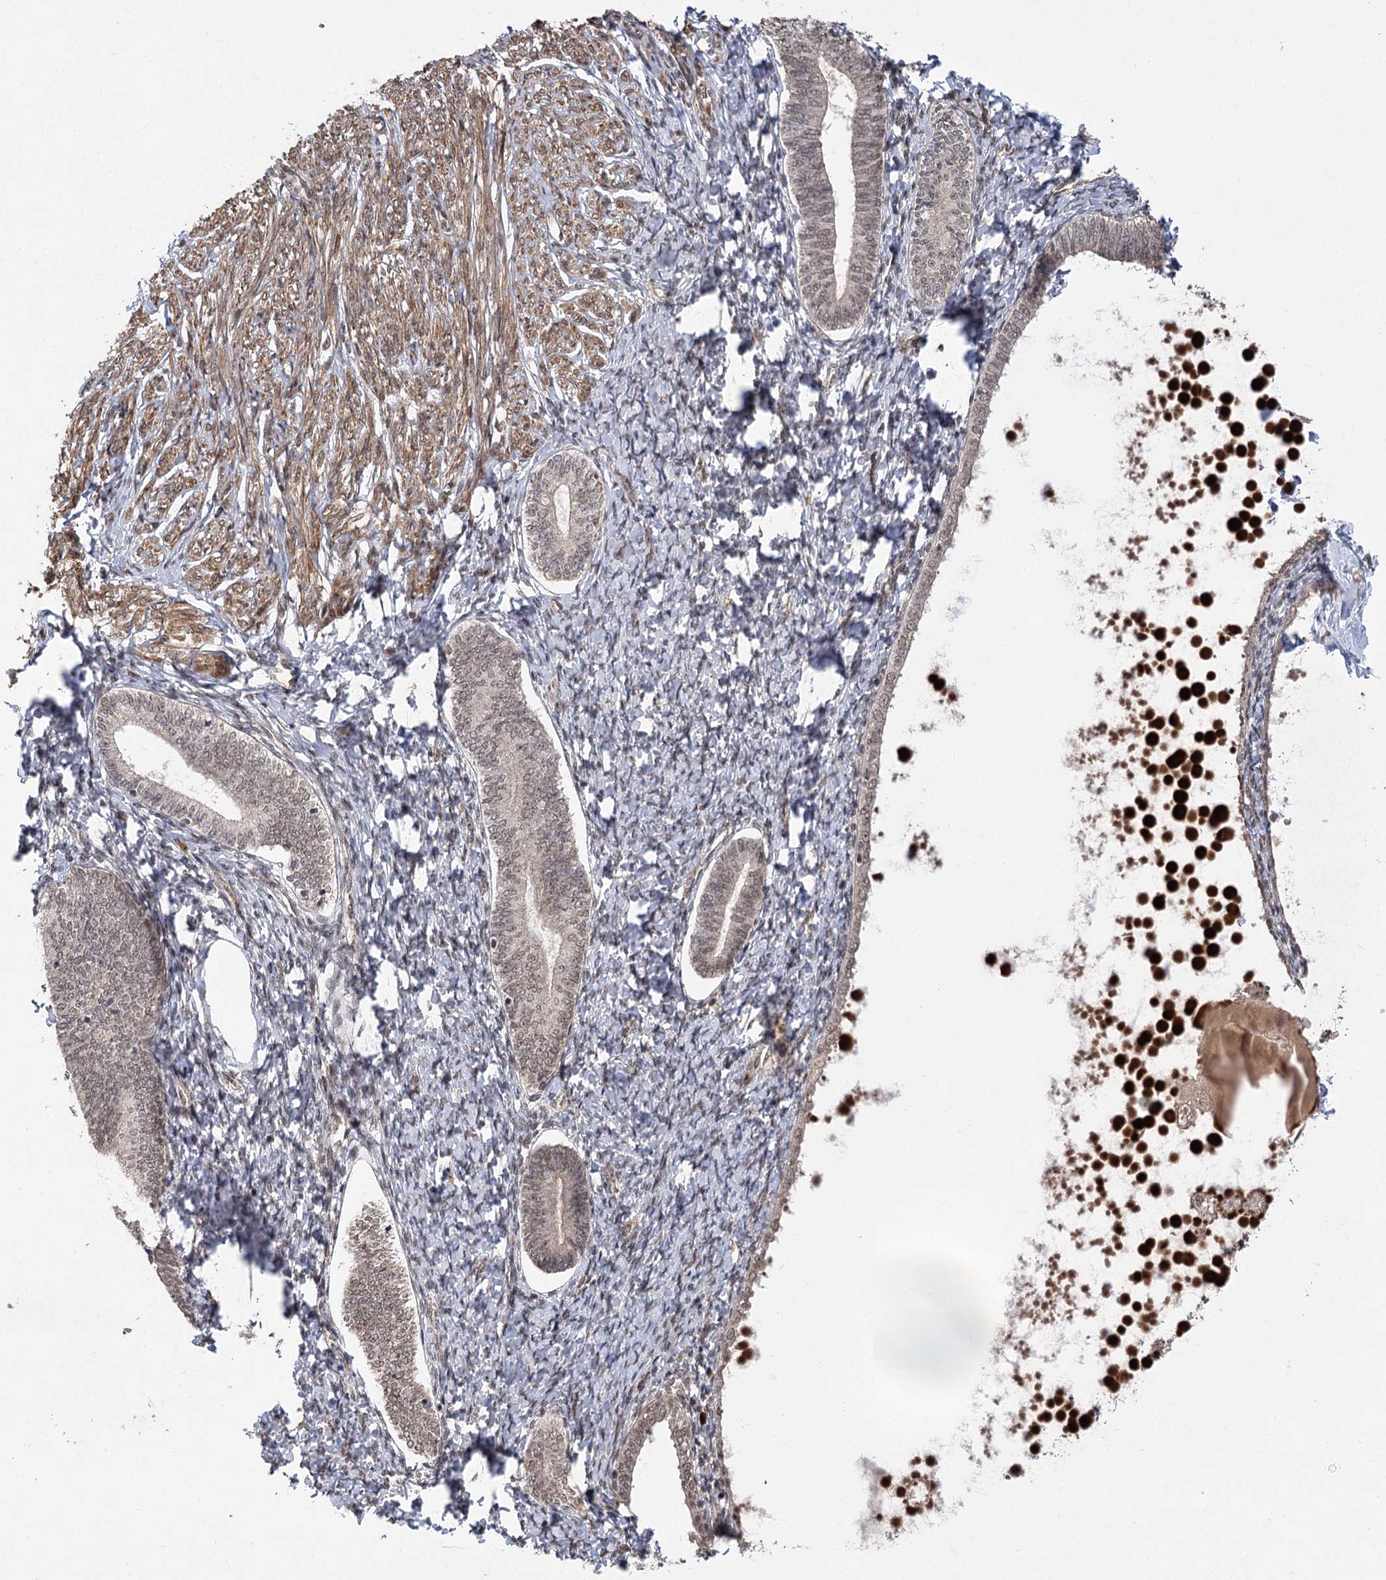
{"staining": {"intensity": "weak", "quantity": "25%-75%", "location": "nuclear"}, "tissue": "endometrium", "cell_type": "Cells in endometrial stroma", "image_type": "normal", "snomed": [{"axis": "morphology", "description": "Normal tissue, NOS"}, {"axis": "topography", "description": "Endometrium"}], "caption": "Protein expression analysis of normal endometrium shows weak nuclear expression in about 25%-75% of cells in endometrial stroma.", "gene": "TENM2", "patient": {"sex": "female", "age": 72}}